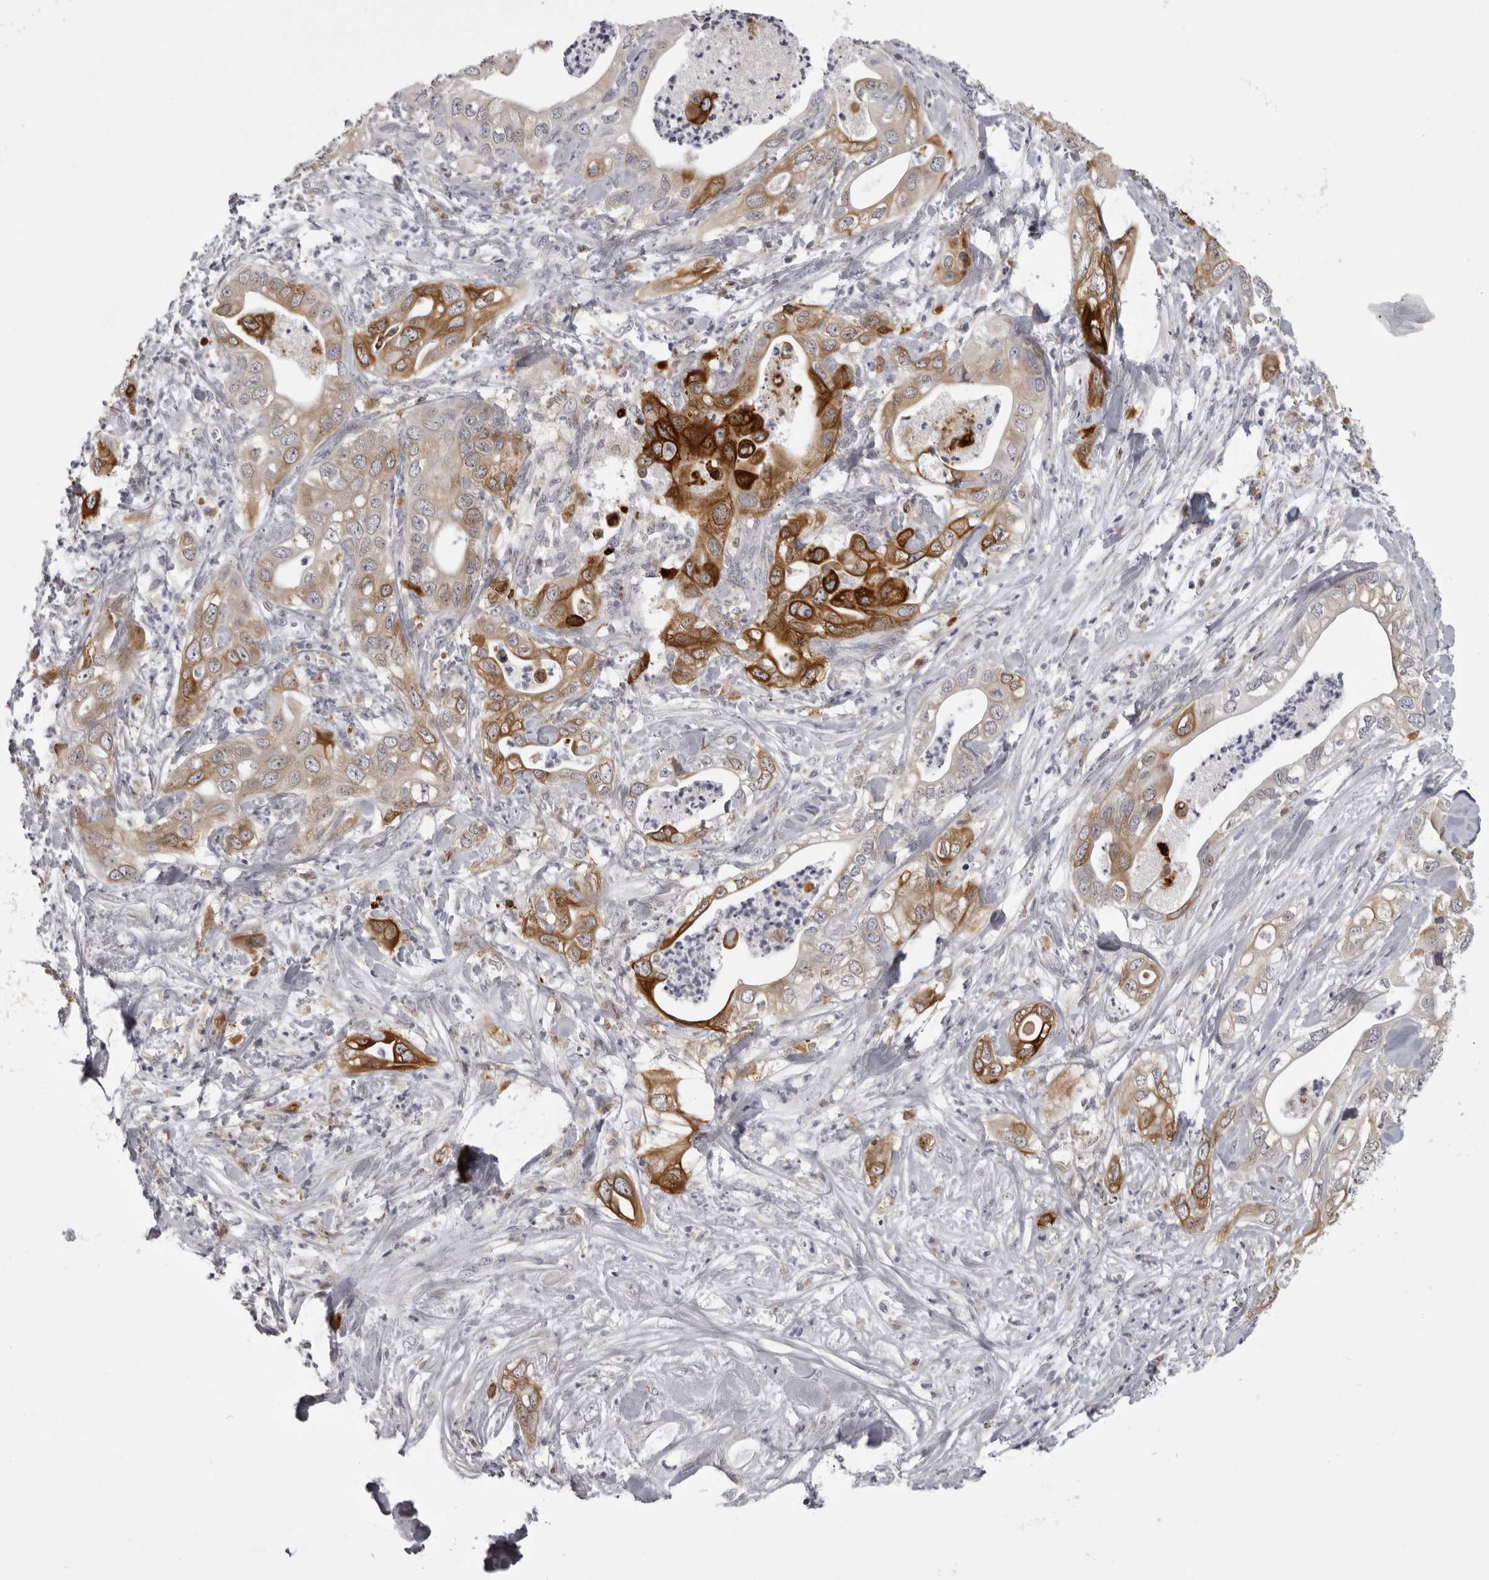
{"staining": {"intensity": "strong", "quantity": "25%-75%", "location": "cytoplasmic/membranous"}, "tissue": "pancreatic cancer", "cell_type": "Tumor cells", "image_type": "cancer", "snomed": [{"axis": "morphology", "description": "Adenocarcinoma, NOS"}, {"axis": "topography", "description": "Pancreas"}], "caption": "Protein staining shows strong cytoplasmic/membranous expression in approximately 25%-75% of tumor cells in adenocarcinoma (pancreatic).", "gene": "NCEH1", "patient": {"sex": "female", "age": 78}}